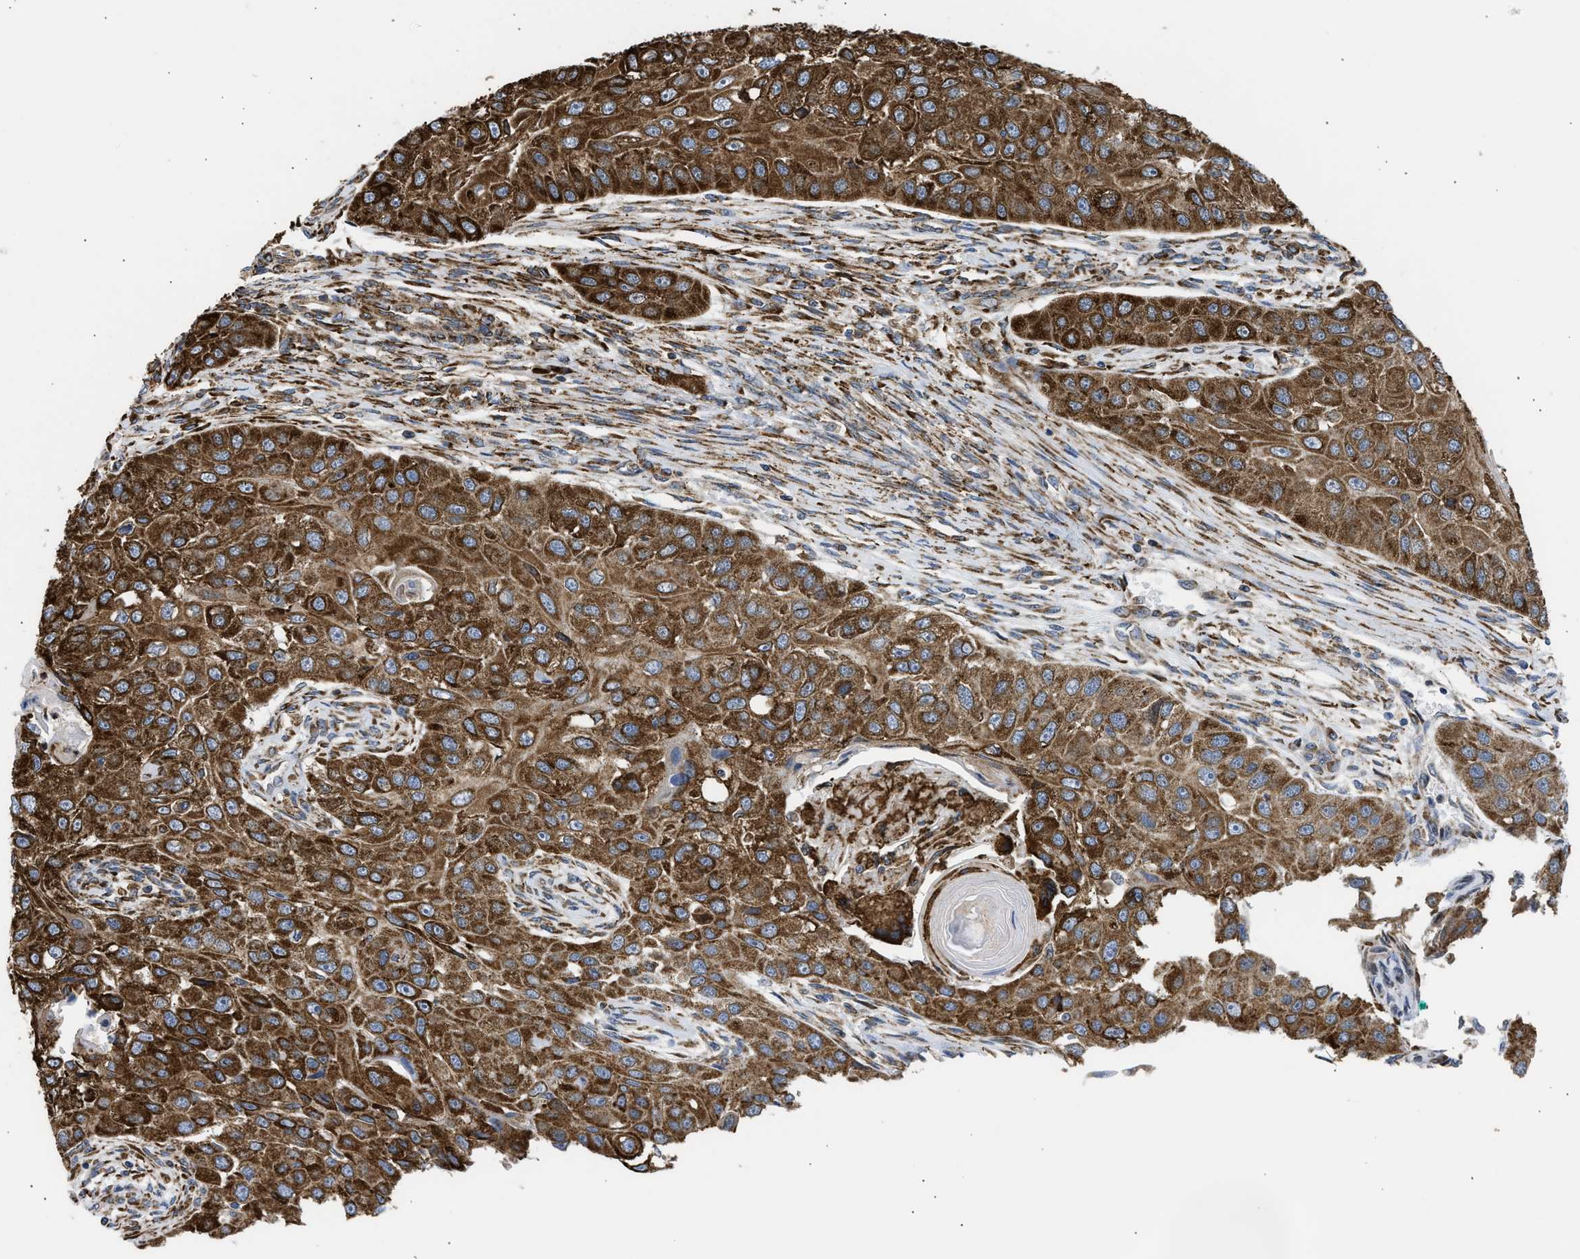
{"staining": {"intensity": "strong", "quantity": ">75%", "location": "cytoplasmic/membranous"}, "tissue": "head and neck cancer", "cell_type": "Tumor cells", "image_type": "cancer", "snomed": [{"axis": "morphology", "description": "Normal tissue, NOS"}, {"axis": "morphology", "description": "Squamous cell carcinoma, NOS"}, {"axis": "topography", "description": "Skeletal muscle"}, {"axis": "topography", "description": "Head-Neck"}], "caption": "Brown immunohistochemical staining in head and neck squamous cell carcinoma exhibits strong cytoplasmic/membranous positivity in about >75% of tumor cells.", "gene": "CYCS", "patient": {"sex": "male", "age": 51}}